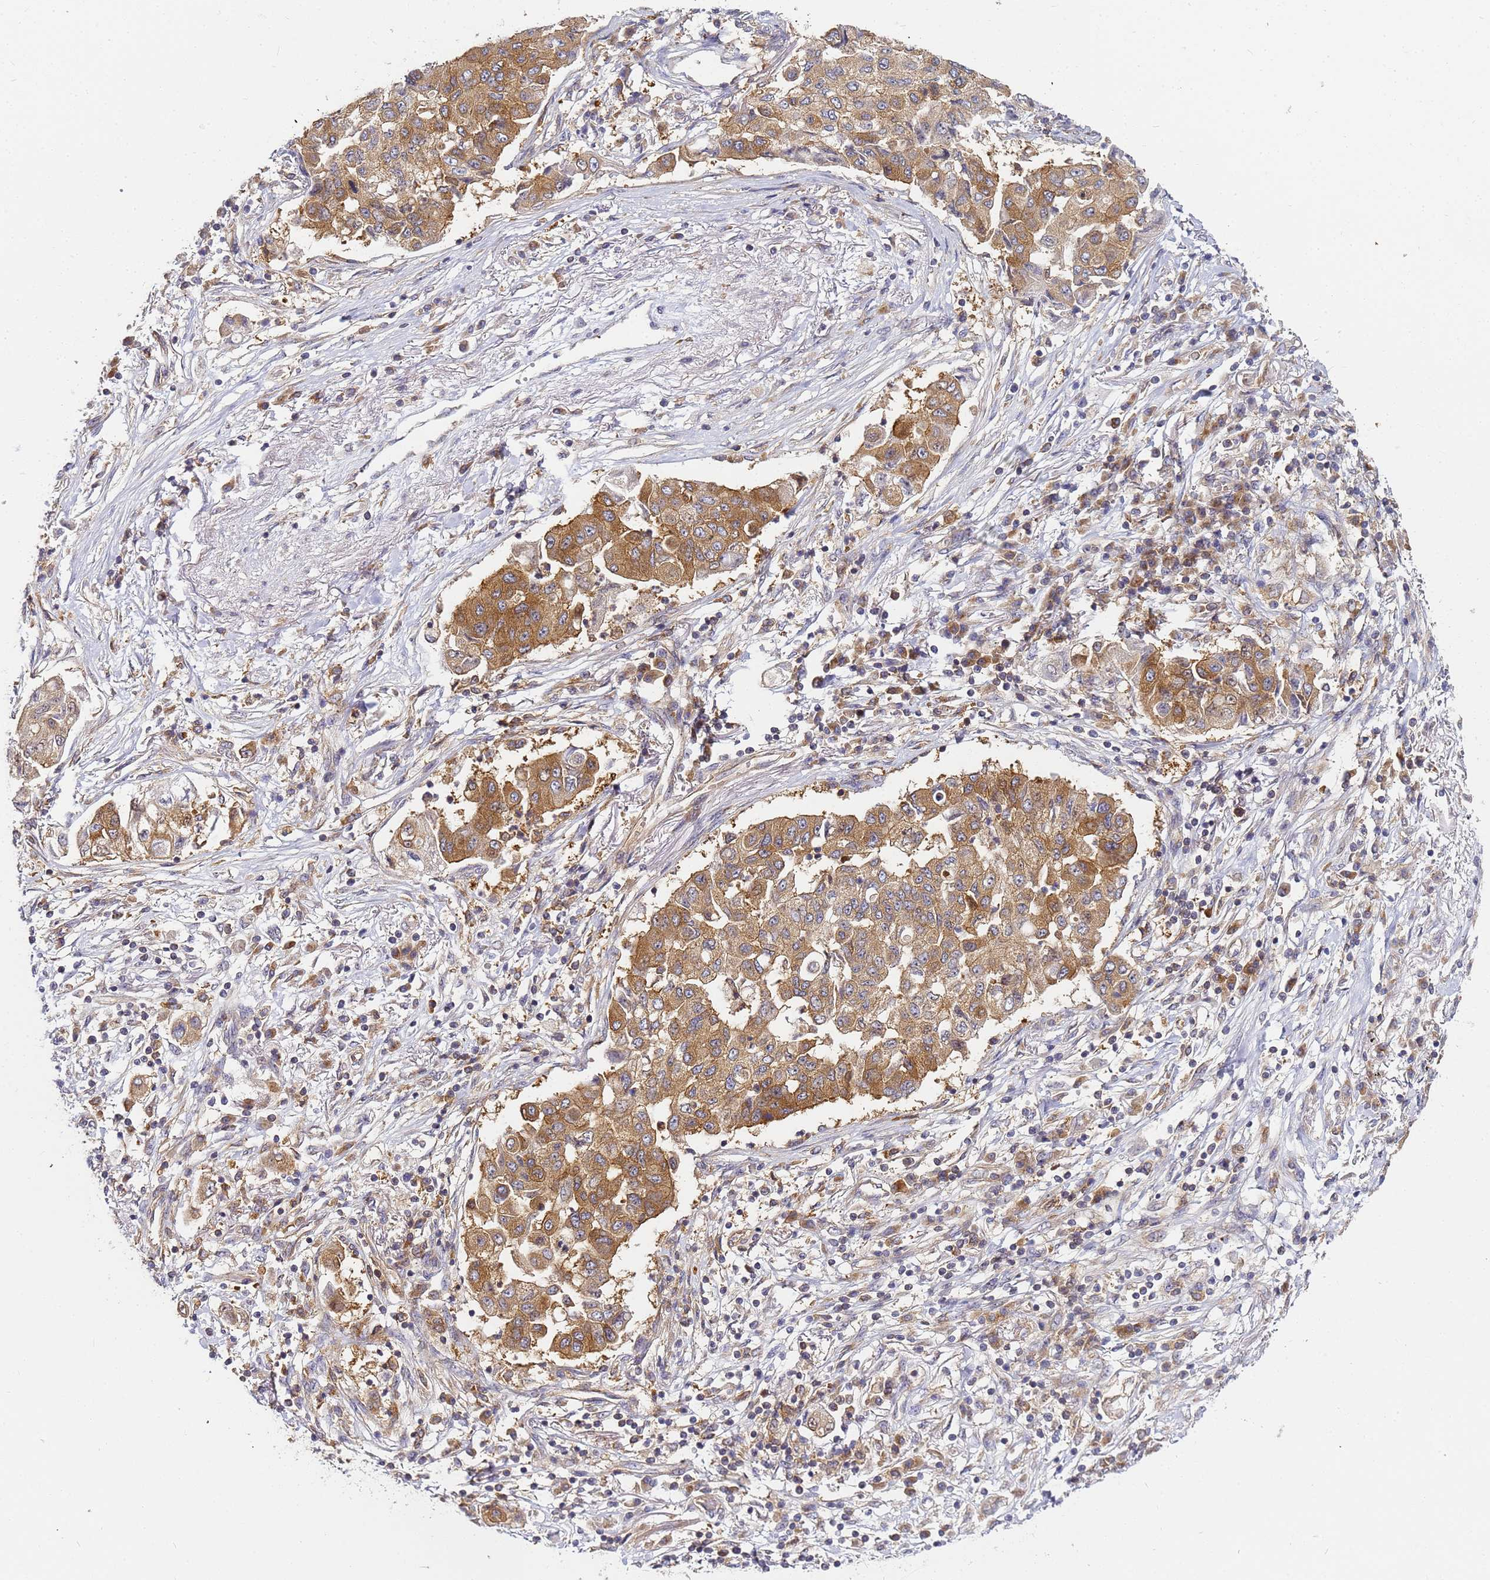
{"staining": {"intensity": "moderate", "quantity": ">75%", "location": "cytoplasmic/membranous"}, "tissue": "lung cancer", "cell_type": "Tumor cells", "image_type": "cancer", "snomed": [{"axis": "morphology", "description": "Squamous cell carcinoma, NOS"}, {"axis": "topography", "description": "Lung"}], "caption": "High-magnification brightfield microscopy of lung cancer (squamous cell carcinoma) stained with DAB (brown) and counterstained with hematoxylin (blue). tumor cells exhibit moderate cytoplasmic/membranous expression is appreciated in approximately>75% of cells. The protein of interest is shown in brown color, while the nuclei are stained blue.", "gene": "CHM", "patient": {"sex": "male", "age": 74}}